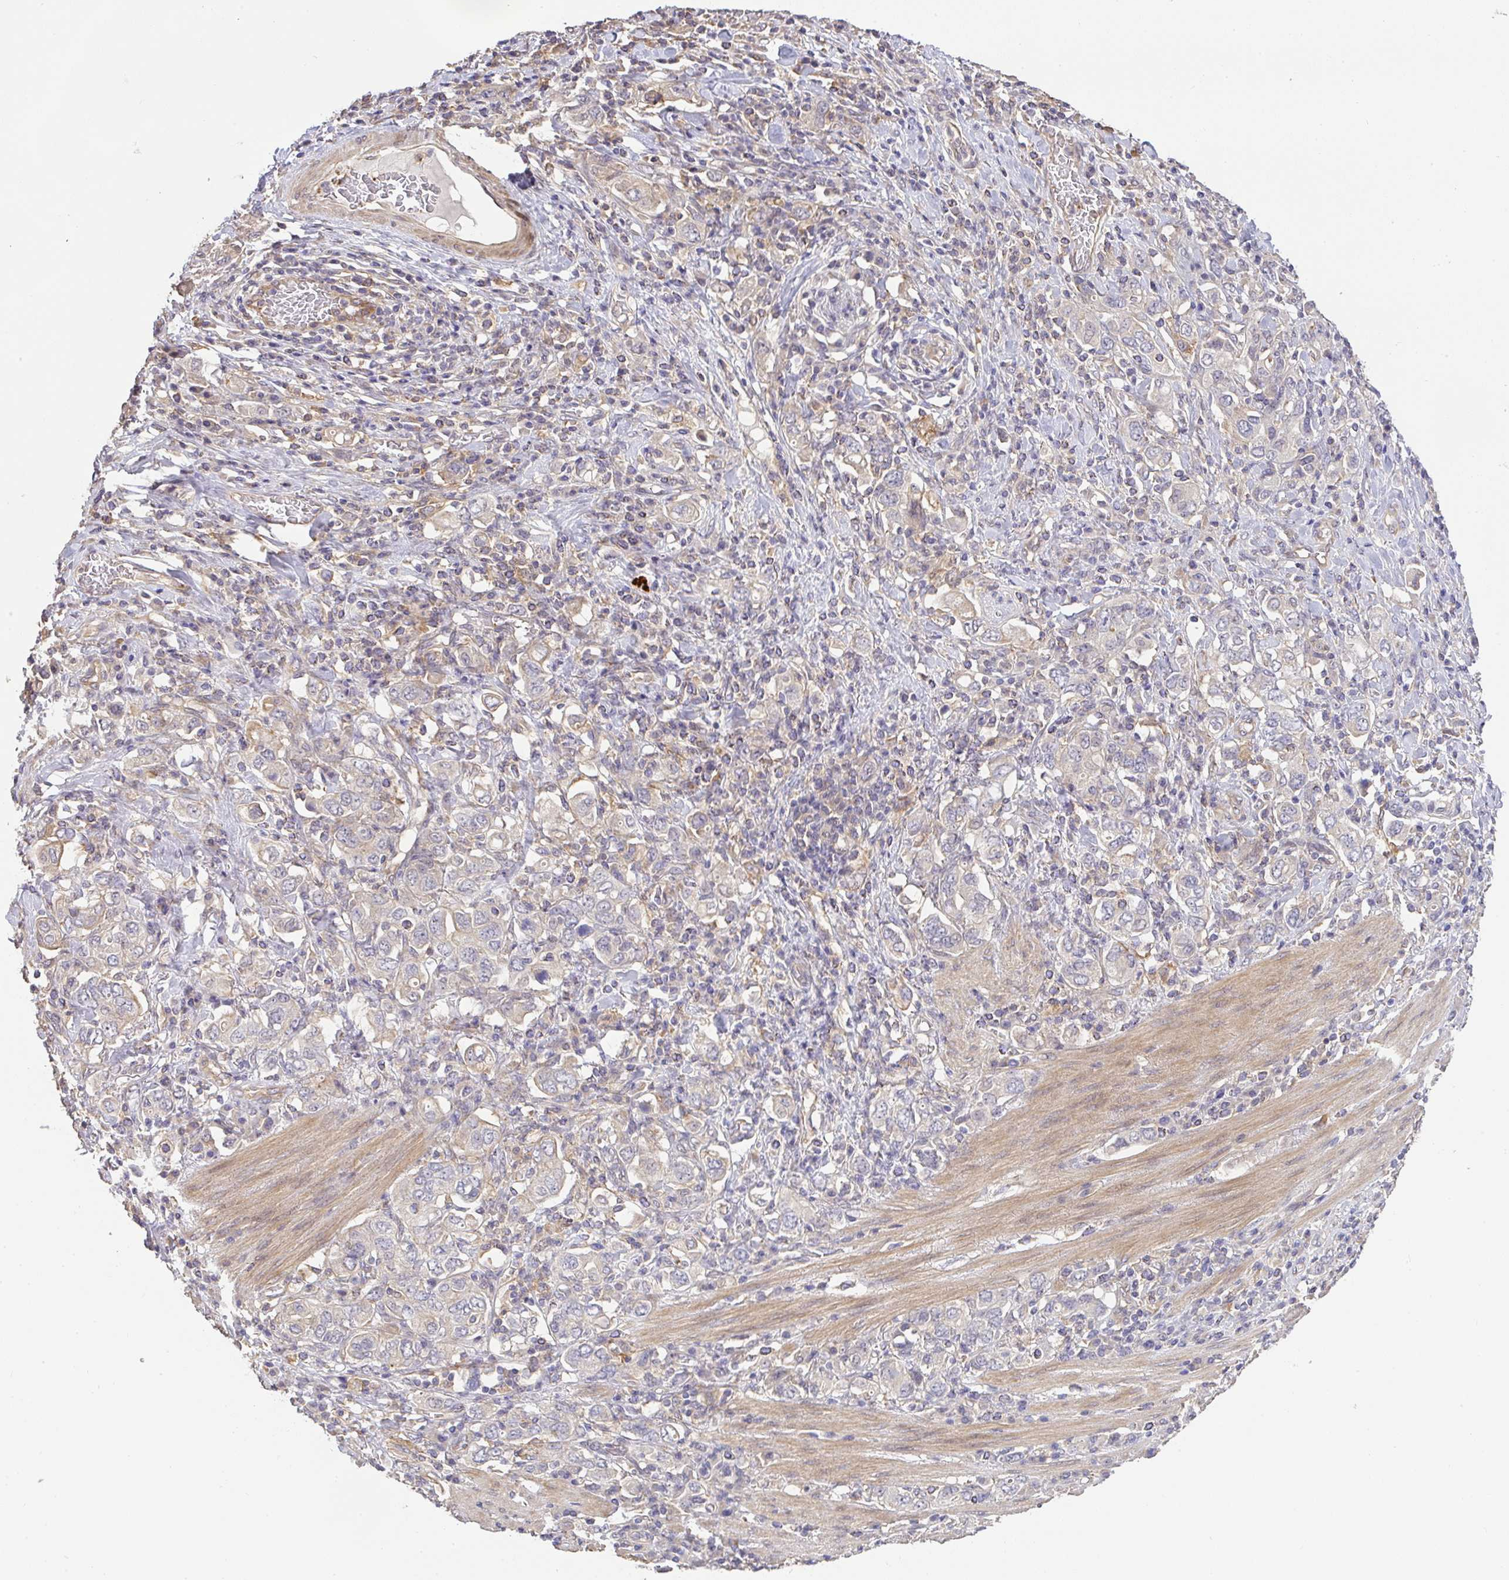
{"staining": {"intensity": "weak", "quantity": "<25%", "location": "cytoplasmic/membranous"}, "tissue": "stomach cancer", "cell_type": "Tumor cells", "image_type": "cancer", "snomed": [{"axis": "morphology", "description": "Adenocarcinoma, NOS"}, {"axis": "topography", "description": "Stomach, upper"}, {"axis": "topography", "description": "Stomach"}], "caption": "A histopathology image of stomach cancer (adenocarcinoma) stained for a protein shows no brown staining in tumor cells.", "gene": "EEF1AKMT1", "patient": {"sex": "male", "age": 62}}